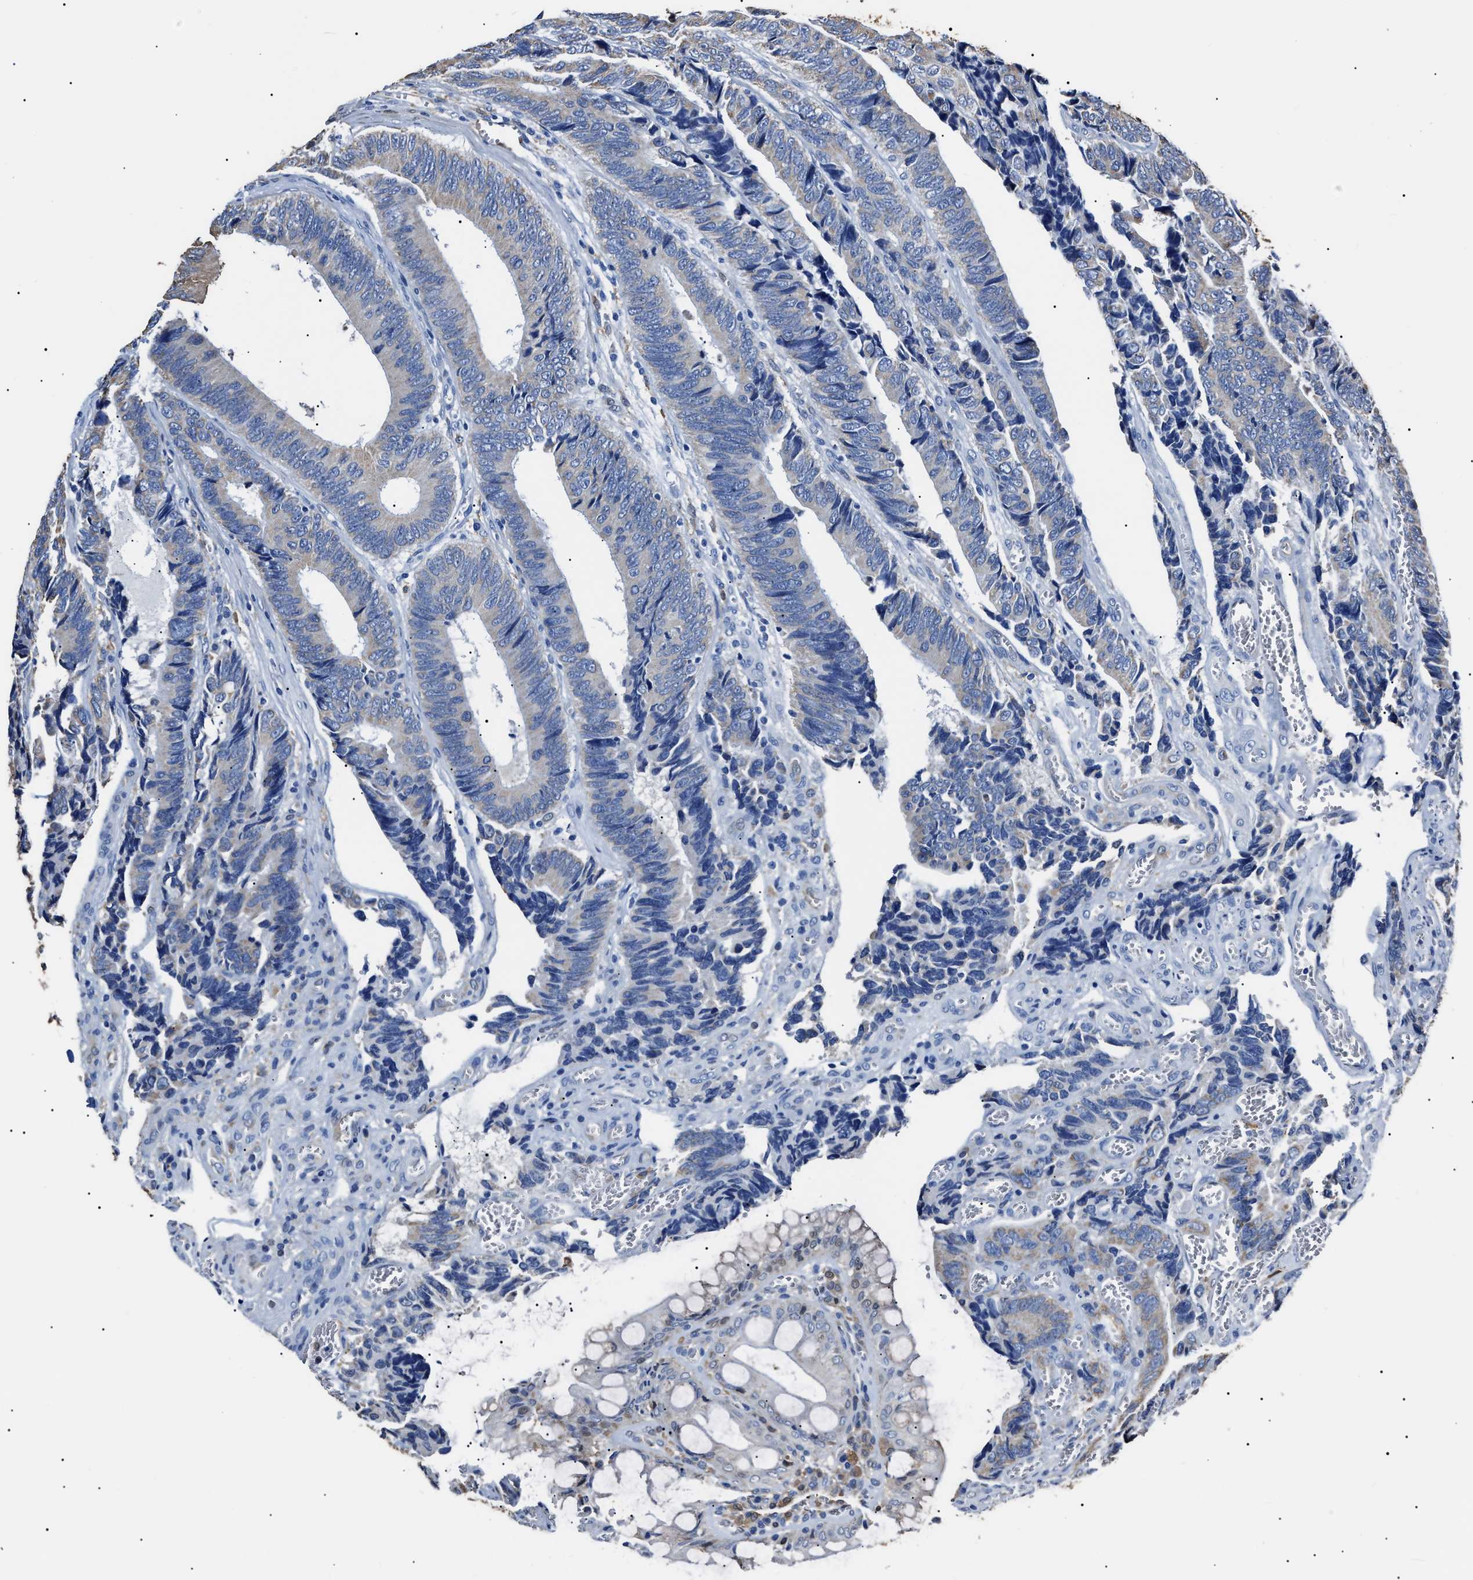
{"staining": {"intensity": "negative", "quantity": "none", "location": "none"}, "tissue": "colorectal cancer", "cell_type": "Tumor cells", "image_type": "cancer", "snomed": [{"axis": "morphology", "description": "Adenocarcinoma, NOS"}, {"axis": "topography", "description": "Colon"}], "caption": "DAB immunohistochemical staining of human colorectal cancer (adenocarcinoma) reveals no significant positivity in tumor cells.", "gene": "ALDH1A1", "patient": {"sex": "male", "age": 72}}